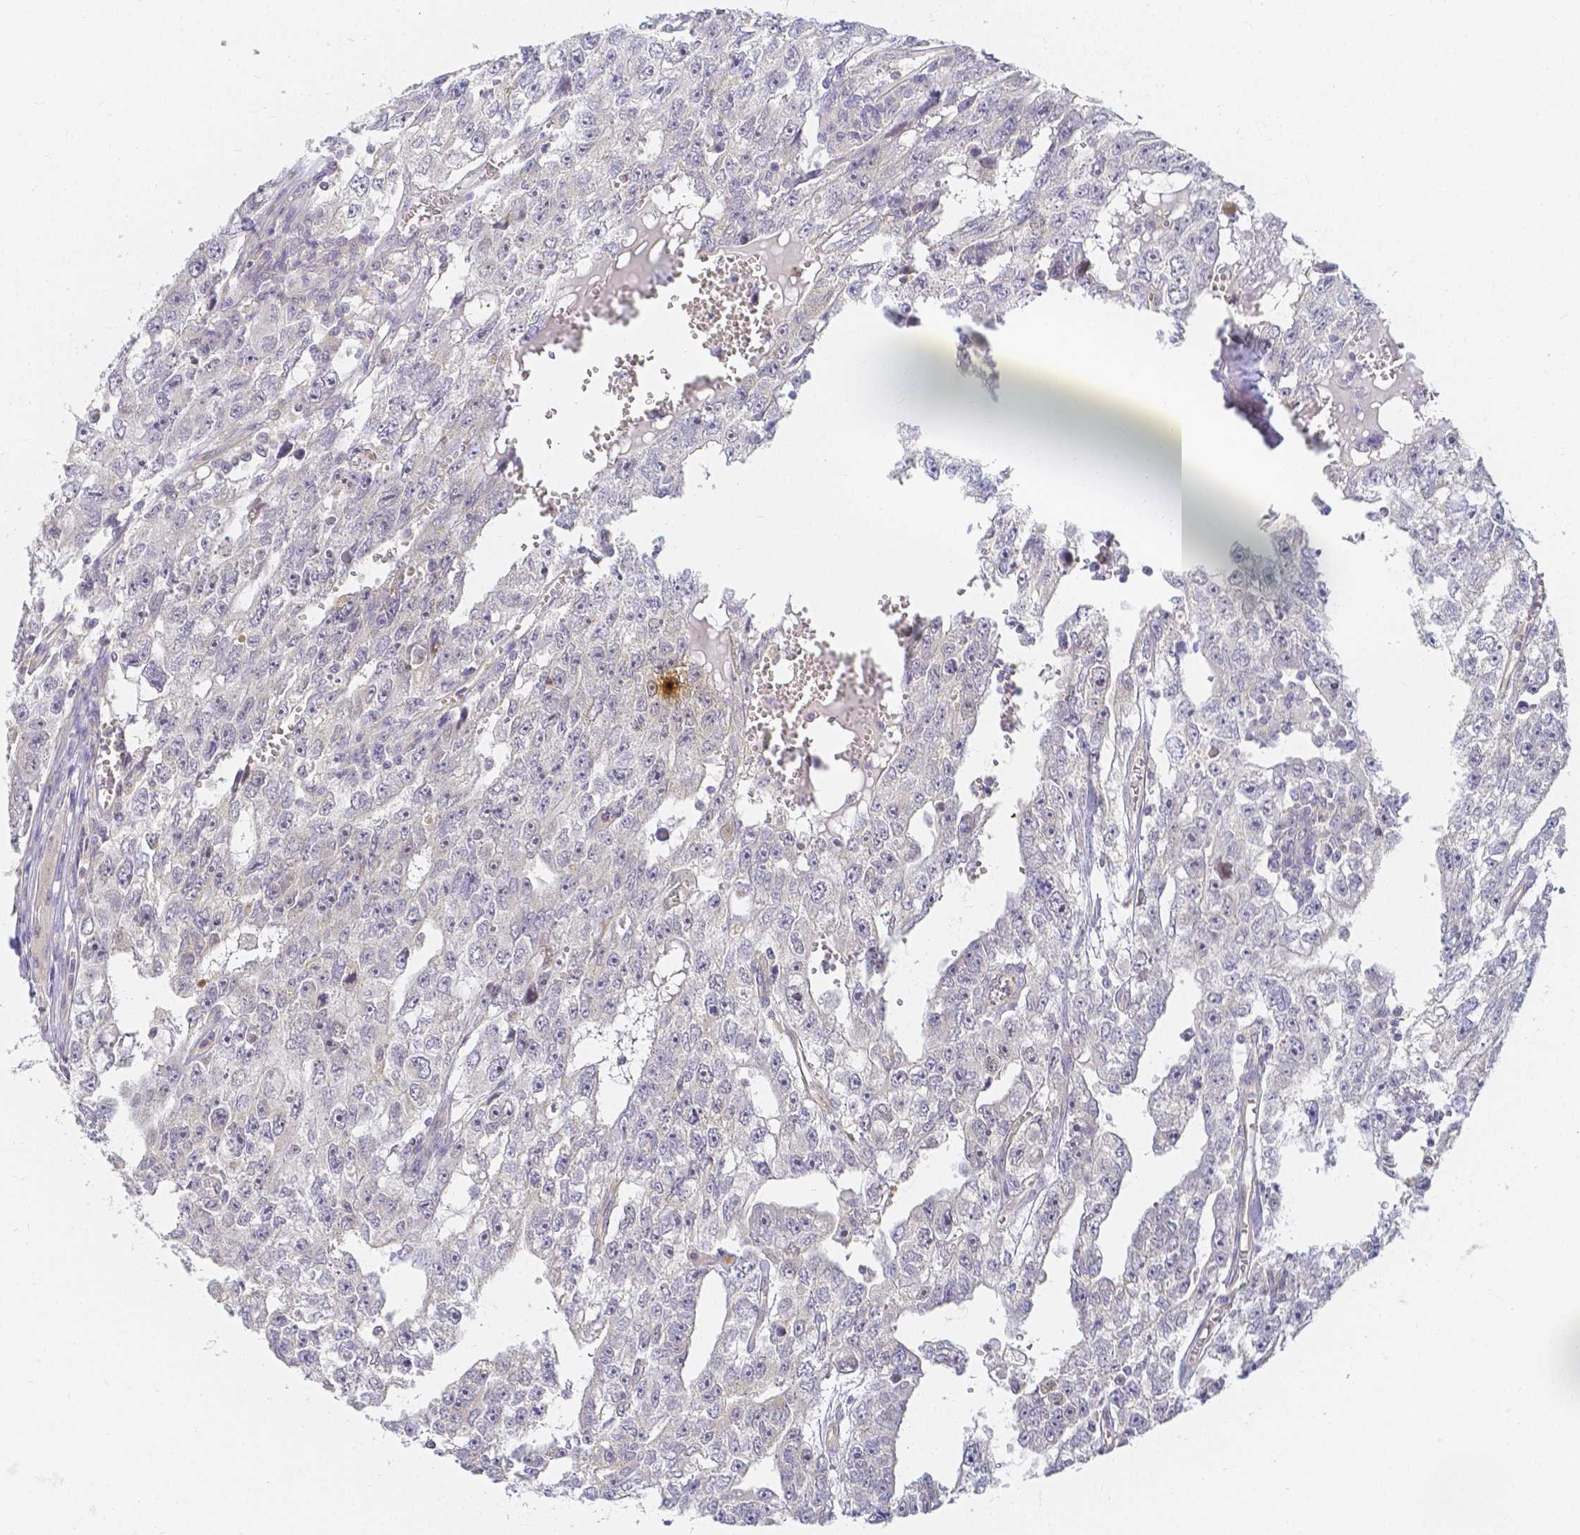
{"staining": {"intensity": "negative", "quantity": "none", "location": "none"}, "tissue": "testis cancer", "cell_type": "Tumor cells", "image_type": "cancer", "snomed": [{"axis": "morphology", "description": "Carcinoma, Embryonal, NOS"}, {"axis": "topography", "description": "Testis"}], "caption": "Image shows no protein expression in tumor cells of testis cancer (embryonal carcinoma) tissue.", "gene": "KCNH1", "patient": {"sex": "male", "age": 20}}